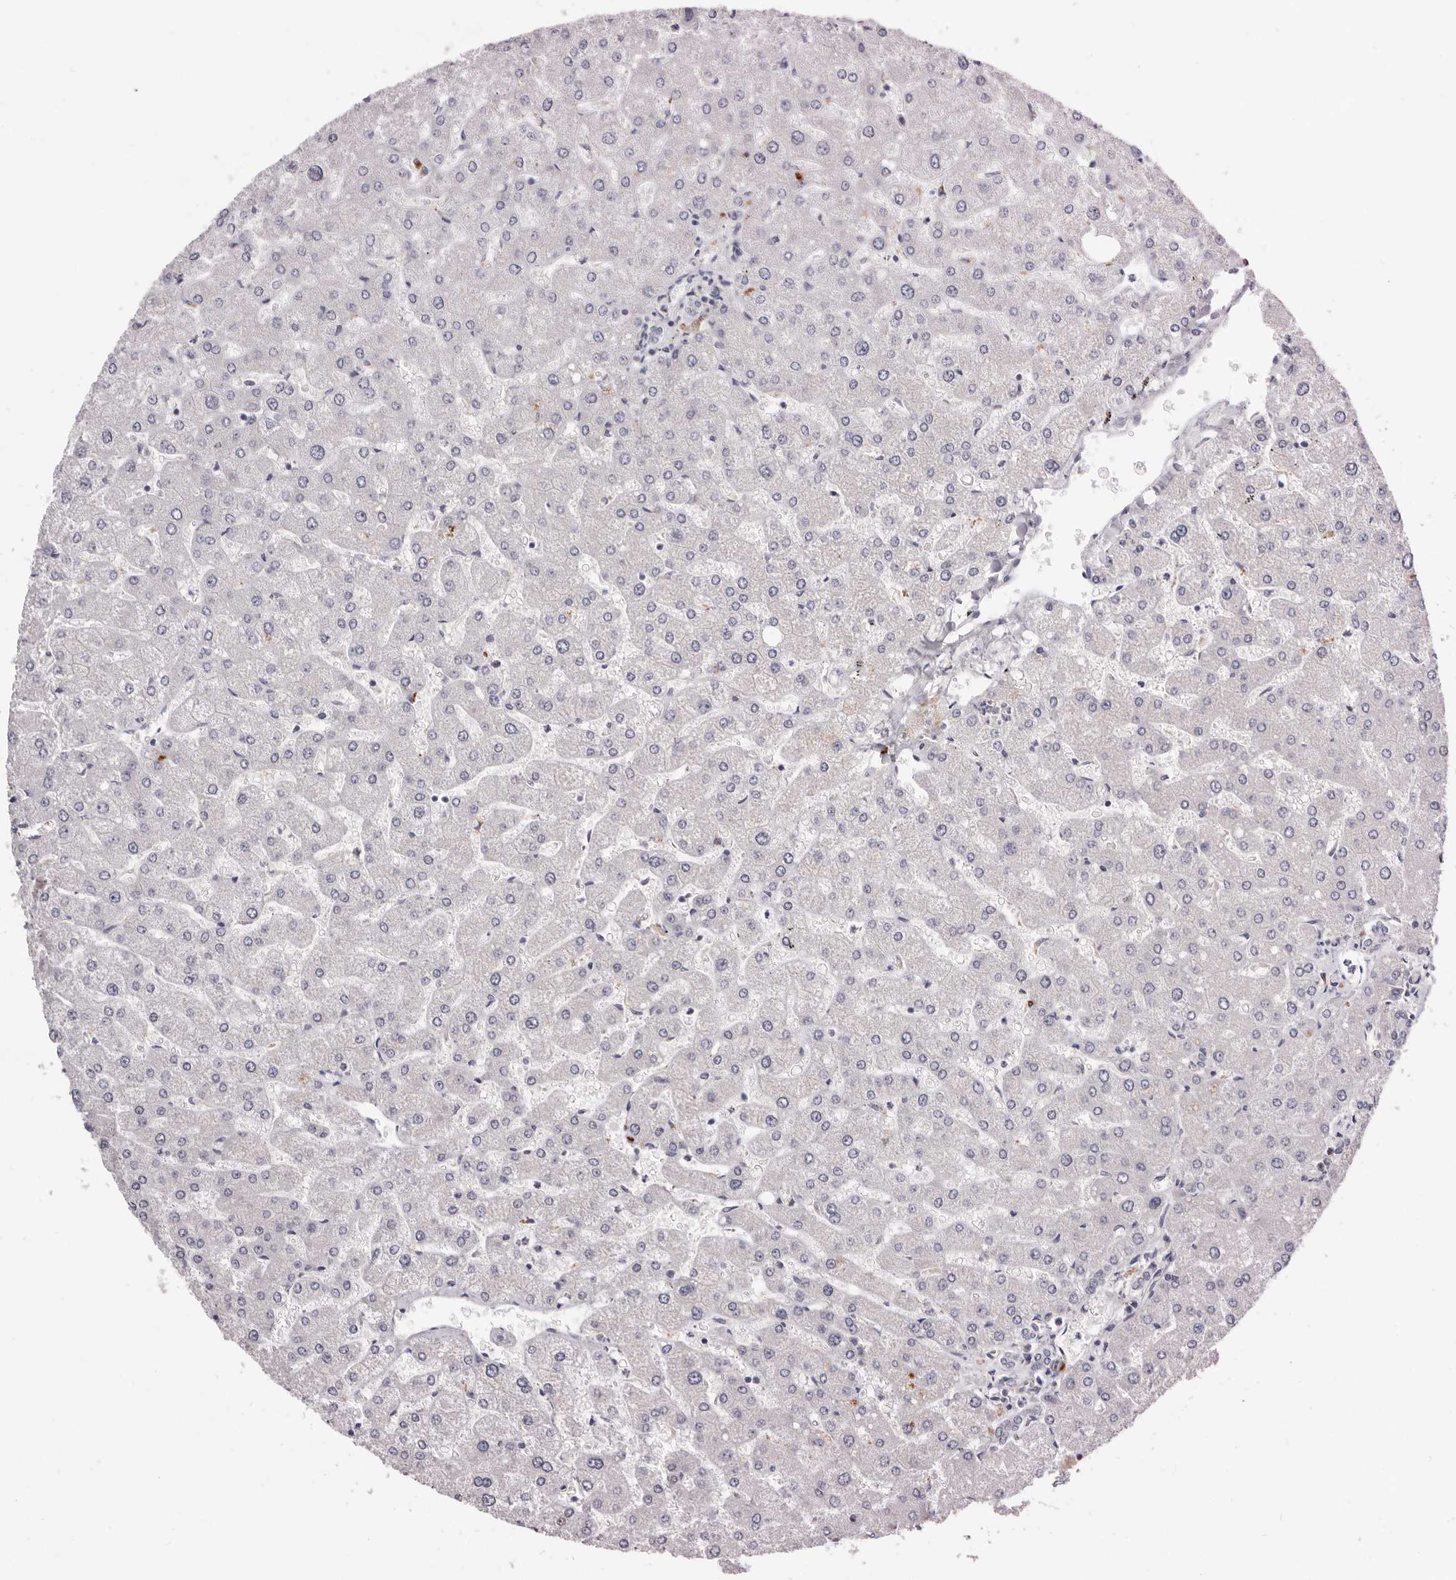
{"staining": {"intensity": "negative", "quantity": "none", "location": "none"}, "tissue": "liver", "cell_type": "Cholangiocytes", "image_type": "normal", "snomed": [{"axis": "morphology", "description": "Normal tissue, NOS"}, {"axis": "topography", "description": "Liver"}], "caption": "This is an immunohistochemistry photomicrograph of unremarkable liver. There is no expression in cholangiocytes.", "gene": "USH1C", "patient": {"sex": "male", "age": 55}}